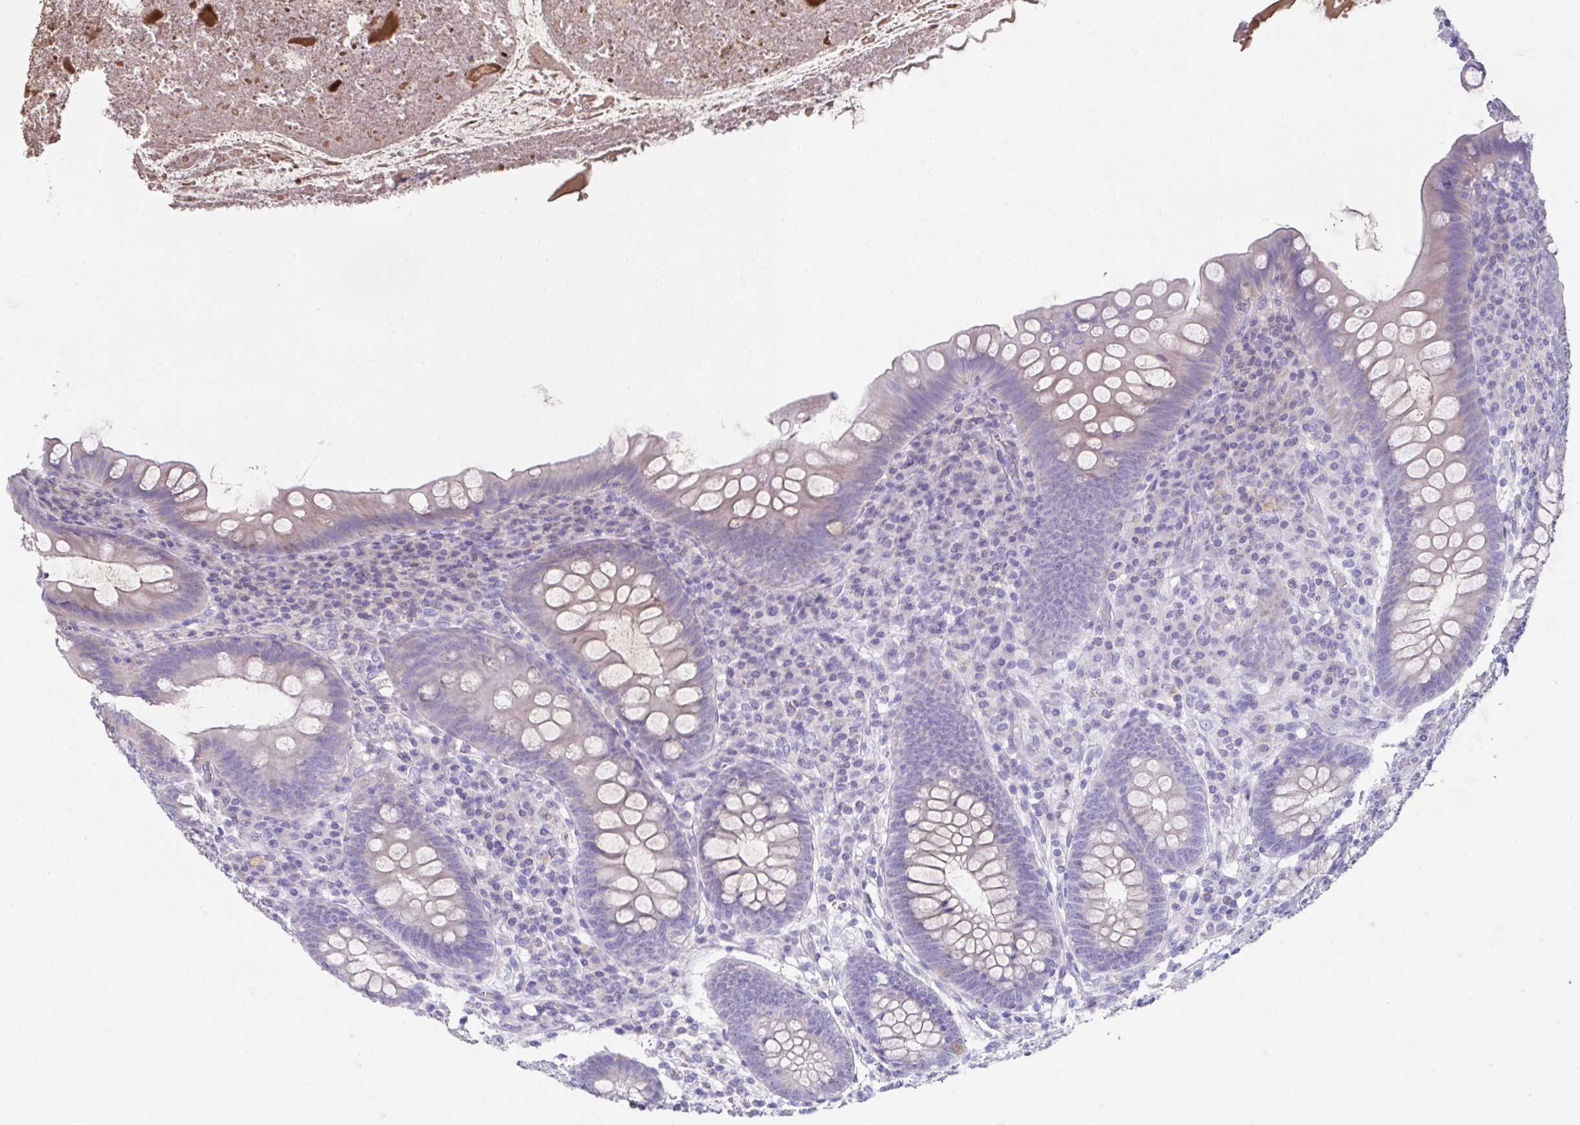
{"staining": {"intensity": "negative", "quantity": "none", "location": "none"}, "tissue": "appendix", "cell_type": "Glandular cells", "image_type": "normal", "snomed": [{"axis": "morphology", "description": "Normal tissue, NOS"}, {"axis": "topography", "description": "Appendix"}], "caption": "This is an immunohistochemistry image of benign human appendix. There is no staining in glandular cells.", "gene": "MARCO", "patient": {"sex": "male", "age": 71}}